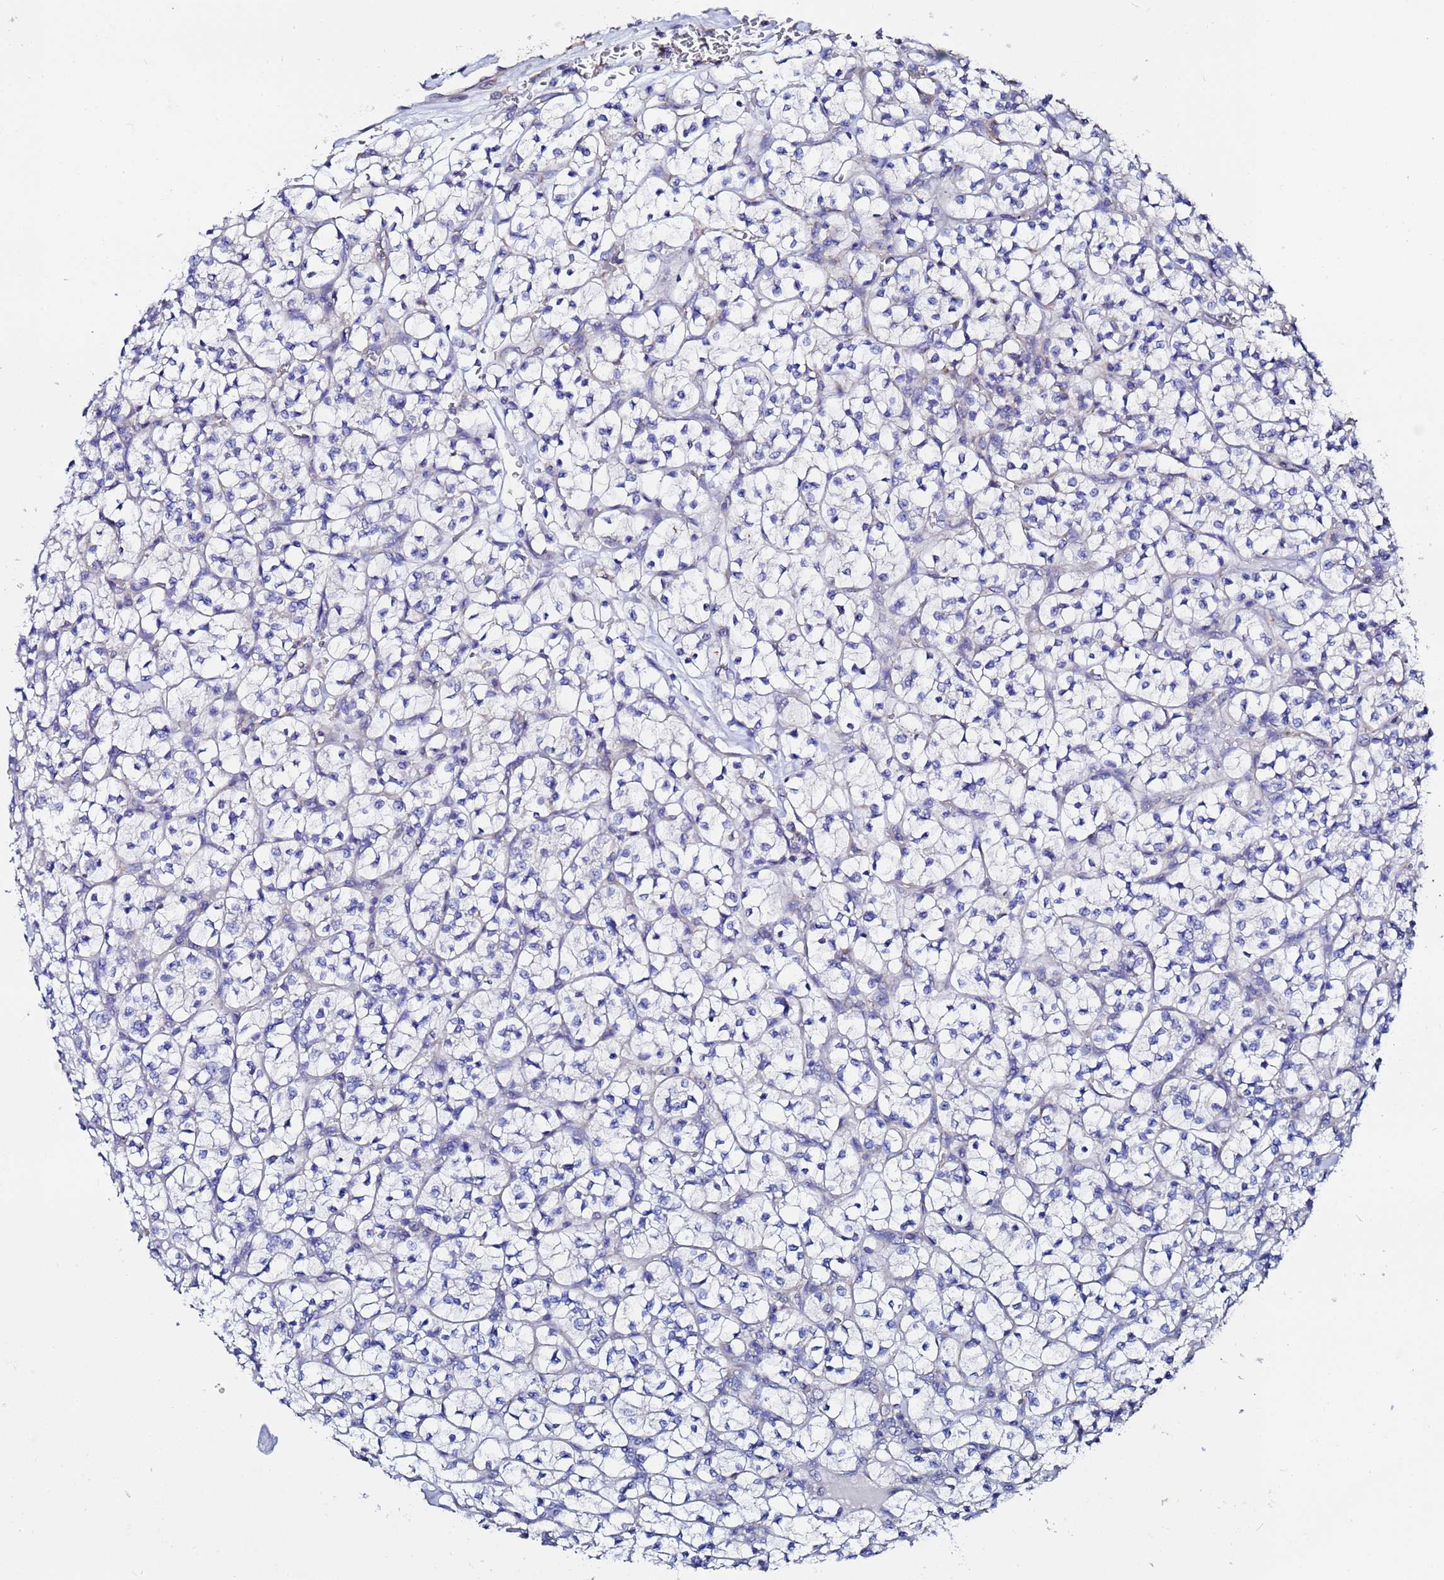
{"staining": {"intensity": "negative", "quantity": "none", "location": "none"}, "tissue": "renal cancer", "cell_type": "Tumor cells", "image_type": "cancer", "snomed": [{"axis": "morphology", "description": "Adenocarcinoma, NOS"}, {"axis": "topography", "description": "Kidney"}], "caption": "Image shows no significant protein positivity in tumor cells of renal cancer.", "gene": "FAHD2A", "patient": {"sex": "female", "age": 64}}